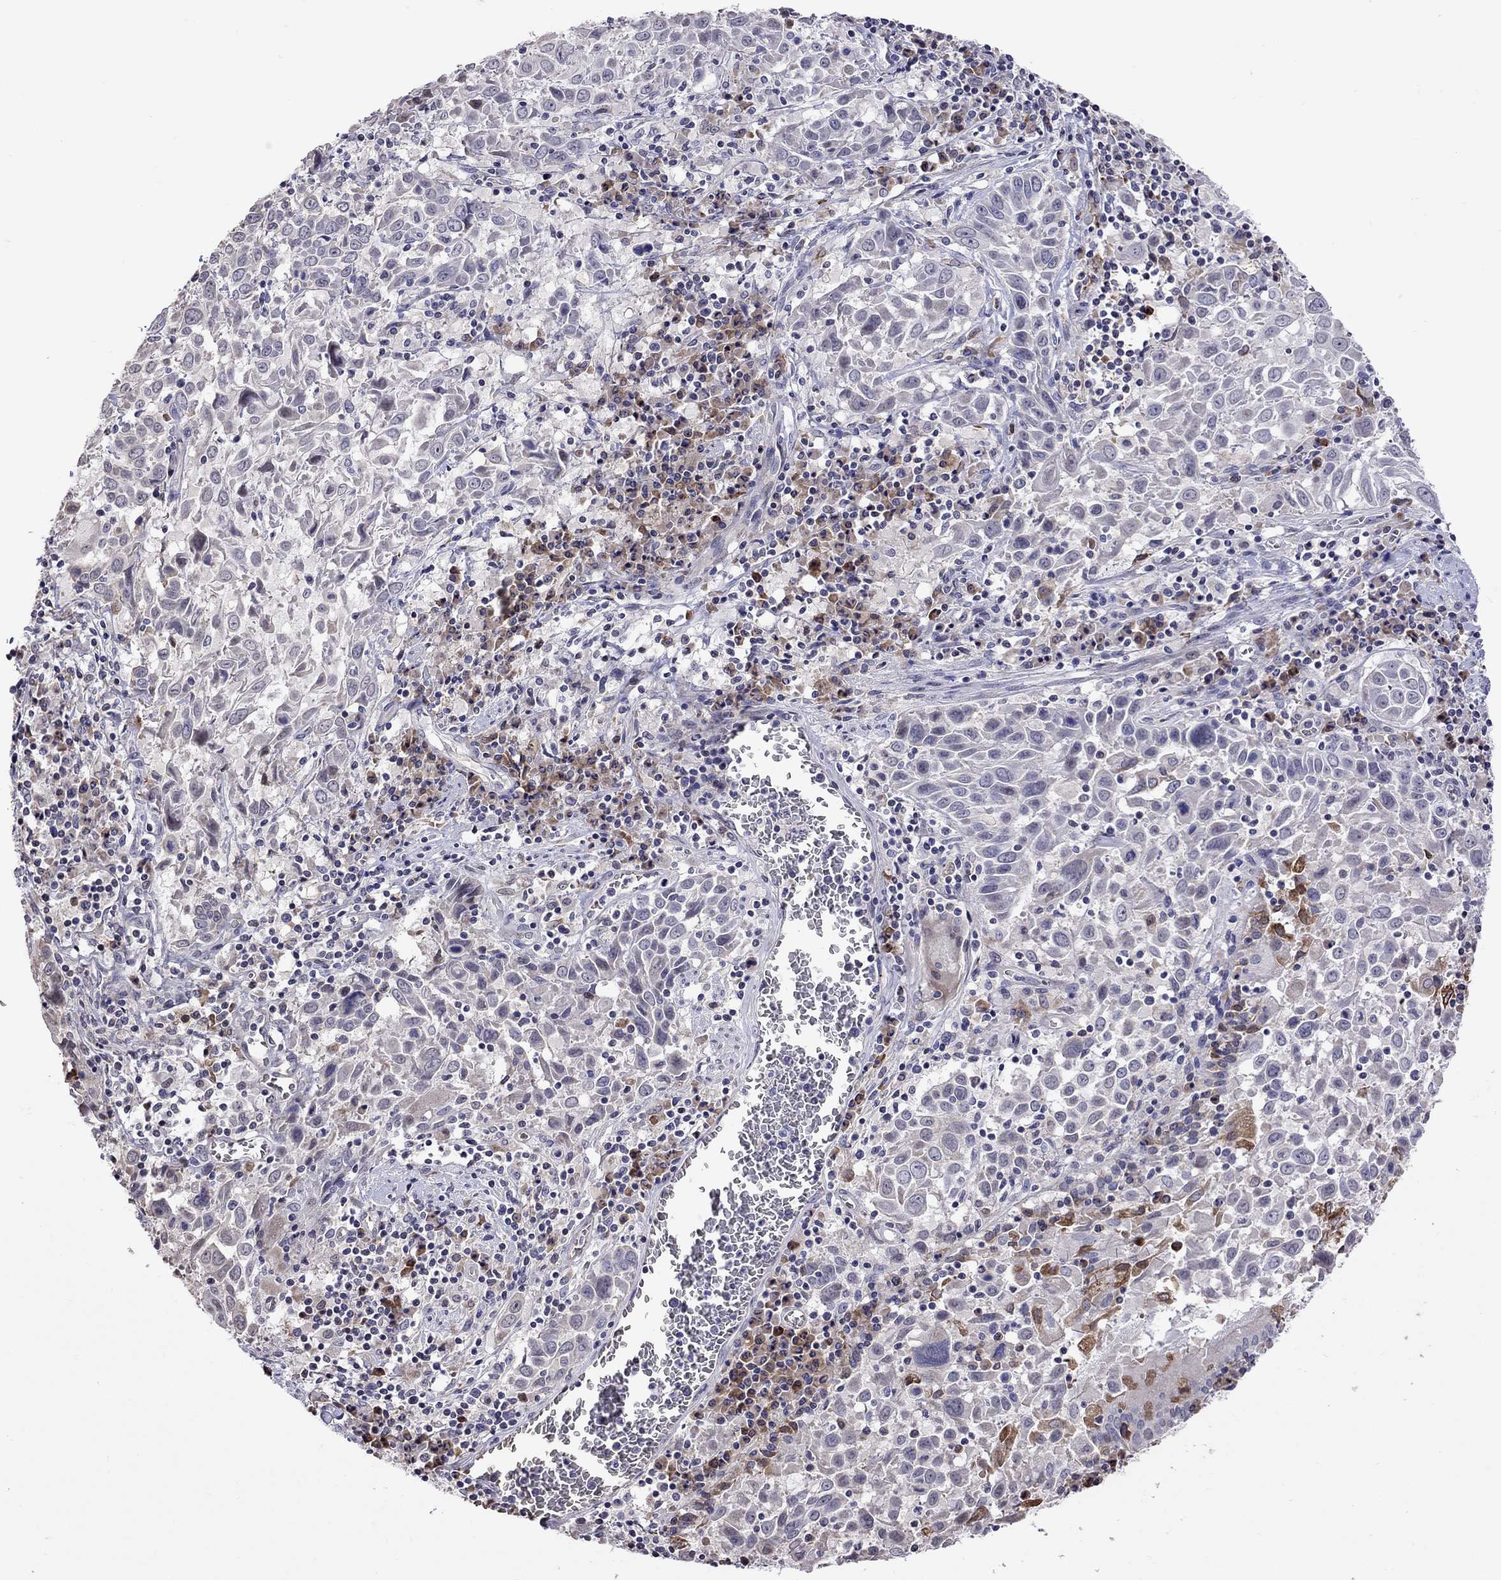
{"staining": {"intensity": "negative", "quantity": "none", "location": "none"}, "tissue": "lung cancer", "cell_type": "Tumor cells", "image_type": "cancer", "snomed": [{"axis": "morphology", "description": "Squamous cell carcinoma, NOS"}, {"axis": "topography", "description": "Lung"}], "caption": "High power microscopy micrograph of an immunohistochemistry (IHC) histopathology image of squamous cell carcinoma (lung), revealing no significant expression in tumor cells.", "gene": "ADAM28", "patient": {"sex": "male", "age": 57}}